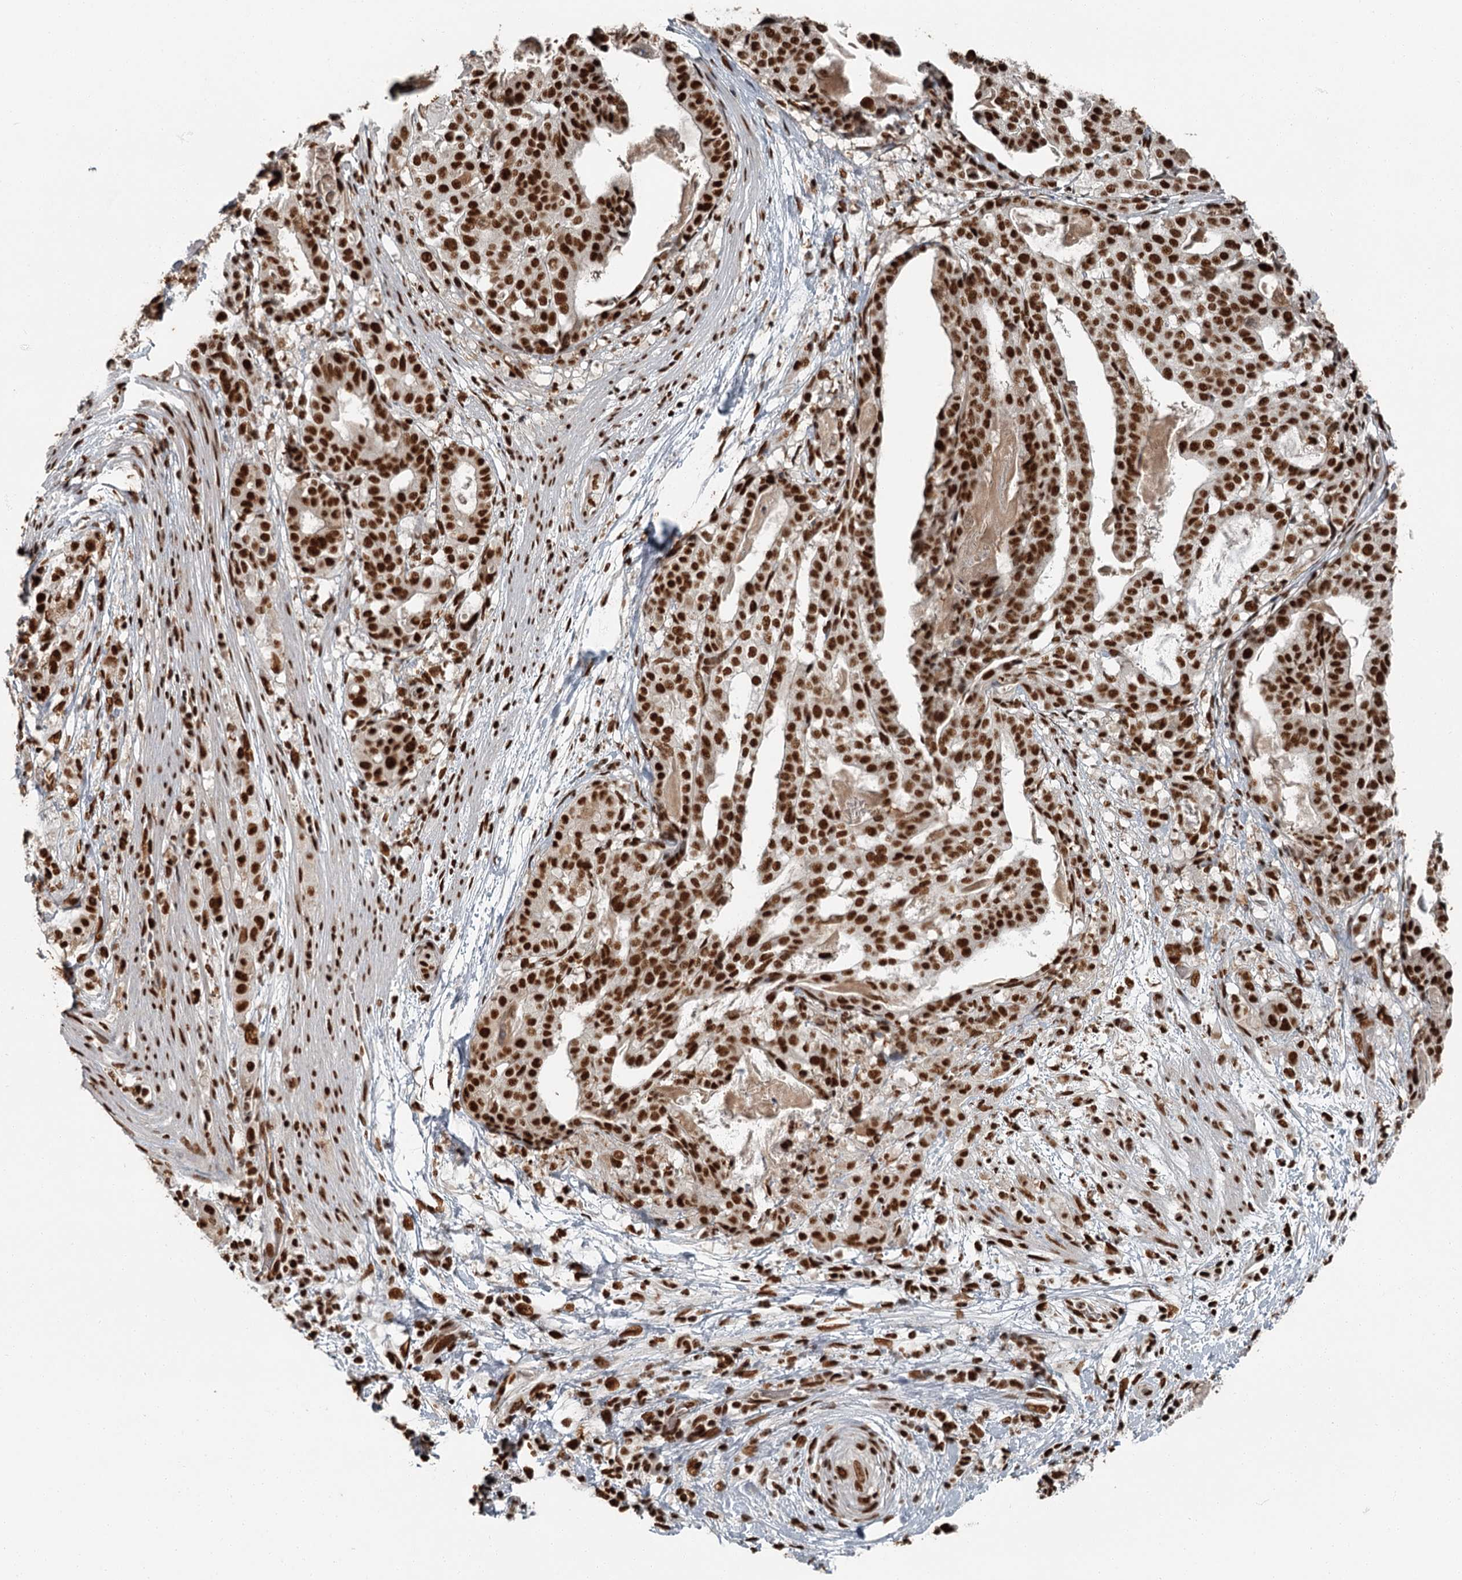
{"staining": {"intensity": "strong", "quantity": ">75%", "location": "nuclear"}, "tissue": "stomach cancer", "cell_type": "Tumor cells", "image_type": "cancer", "snomed": [{"axis": "morphology", "description": "Adenocarcinoma, NOS"}, {"axis": "topography", "description": "Stomach"}], "caption": "A photomicrograph of human stomach adenocarcinoma stained for a protein shows strong nuclear brown staining in tumor cells. The staining was performed using DAB (3,3'-diaminobenzidine) to visualize the protein expression in brown, while the nuclei were stained in blue with hematoxylin (Magnification: 20x).", "gene": "RBBP7", "patient": {"sex": "male", "age": 48}}